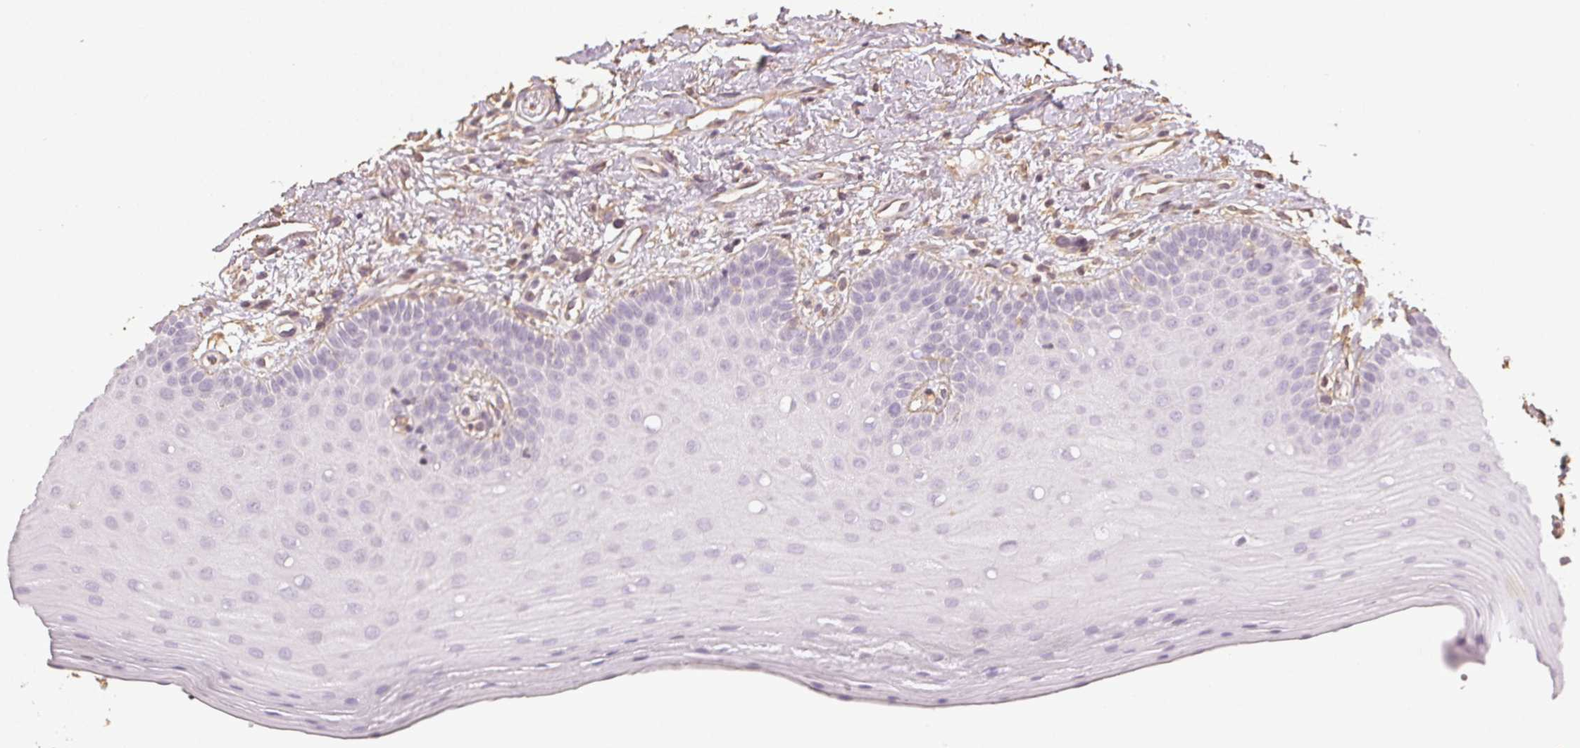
{"staining": {"intensity": "negative", "quantity": "none", "location": "none"}, "tissue": "oral mucosa", "cell_type": "Squamous epithelial cells", "image_type": "normal", "snomed": [{"axis": "morphology", "description": "Normal tissue, NOS"}, {"axis": "morphology", "description": "Normal morphology"}, {"axis": "topography", "description": "Oral tissue"}], "caption": "This is an immunohistochemistry photomicrograph of benign oral mucosa. There is no expression in squamous epithelial cells.", "gene": "COL7A1", "patient": {"sex": "female", "age": 76}}